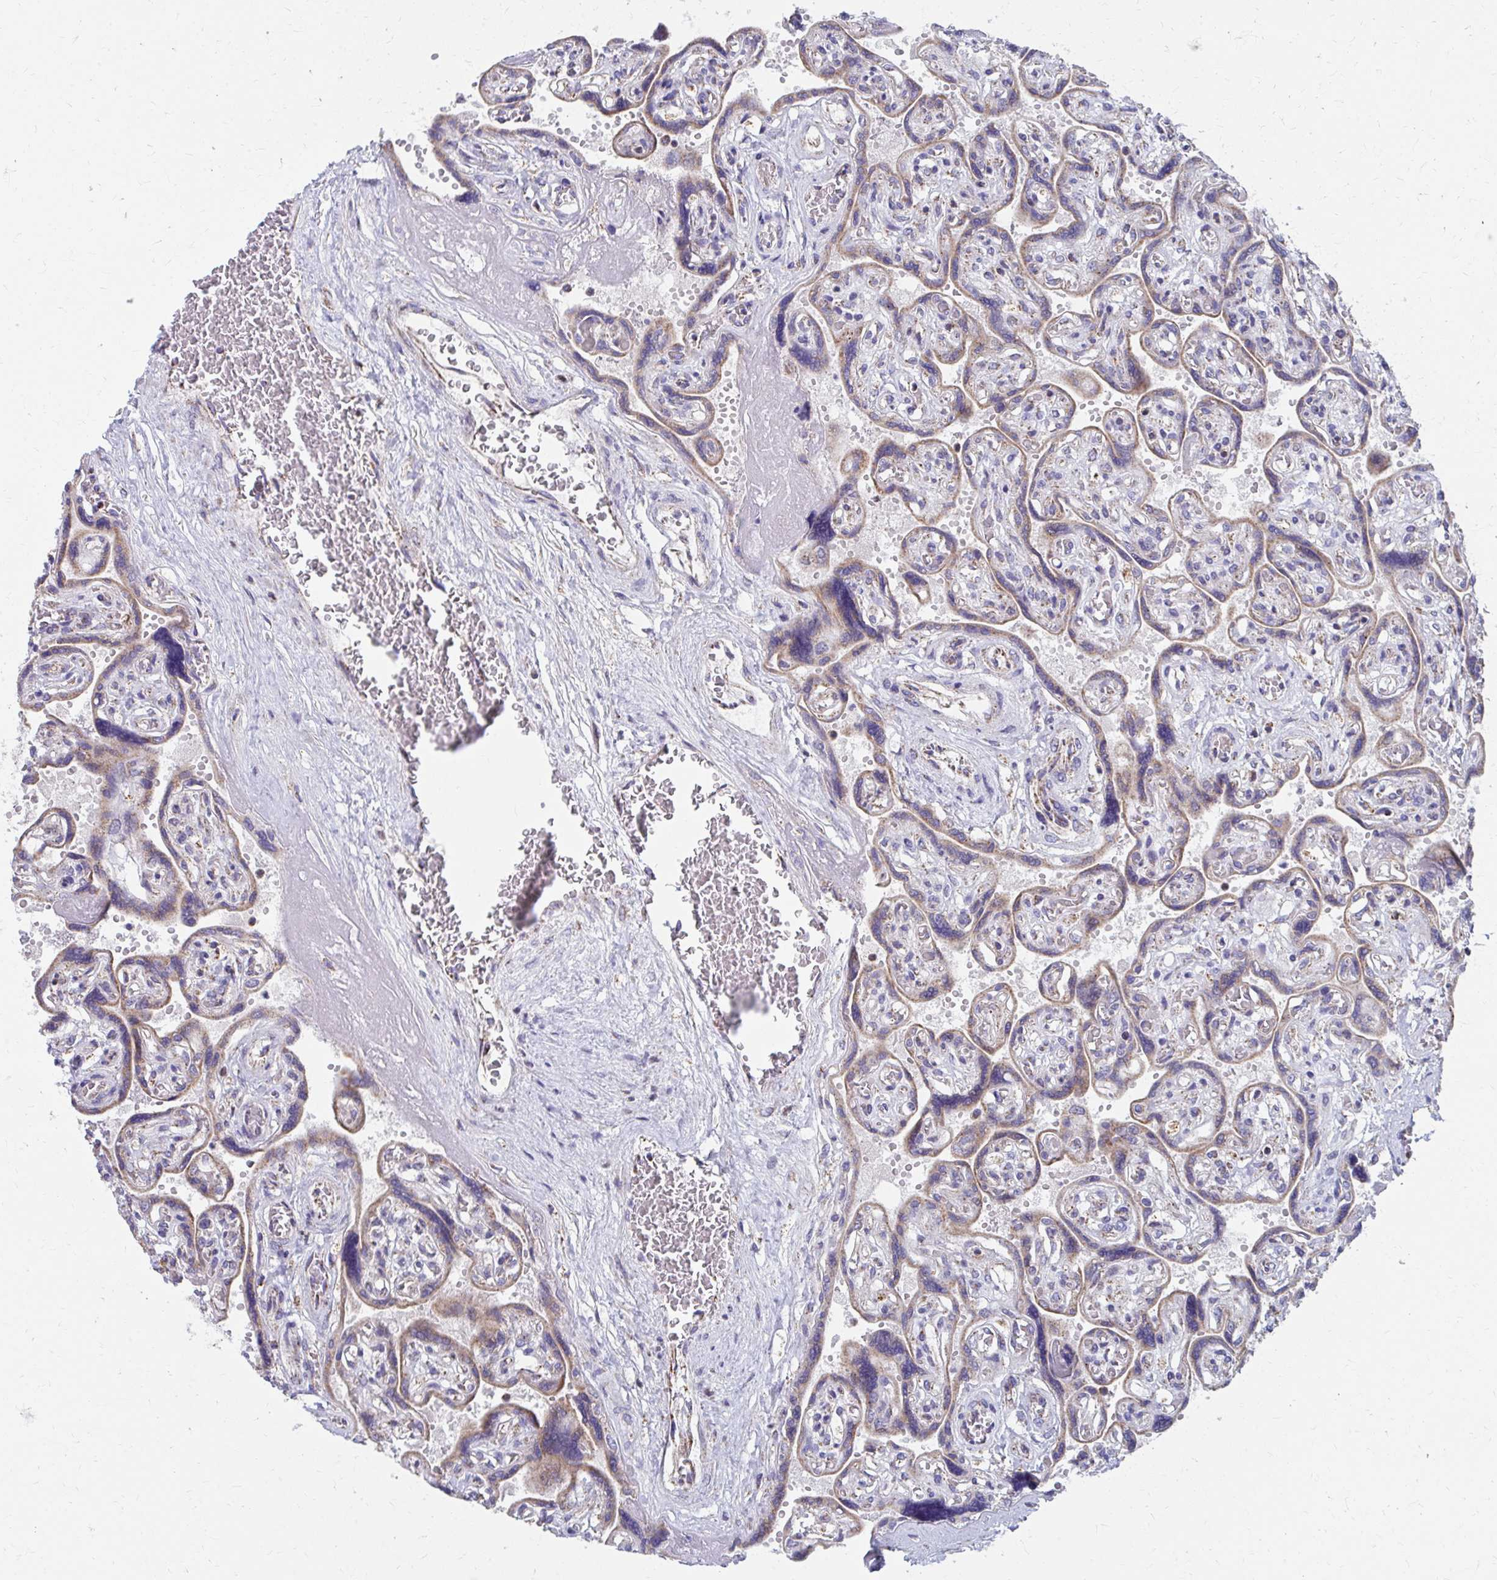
{"staining": {"intensity": "weak", "quantity": "<25%", "location": "cytoplasmic/membranous"}, "tissue": "placenta", "cell_type": "Decidual cells", "image_type": "normal", "snomed": [{"axis": "morphology", "description": "Normal tissue, NOS"}, {"axis": "topography", "description": "Placenta"}], "caption": "Immunohistochemistry (IHC) photomicrograph of benign human placenta stained for a protein (brown), which shows no staining in decidual cells. Nuclei are stained in blue.", "gene": "RCC1L", "patient": {"sex": "female", "age": 32}}